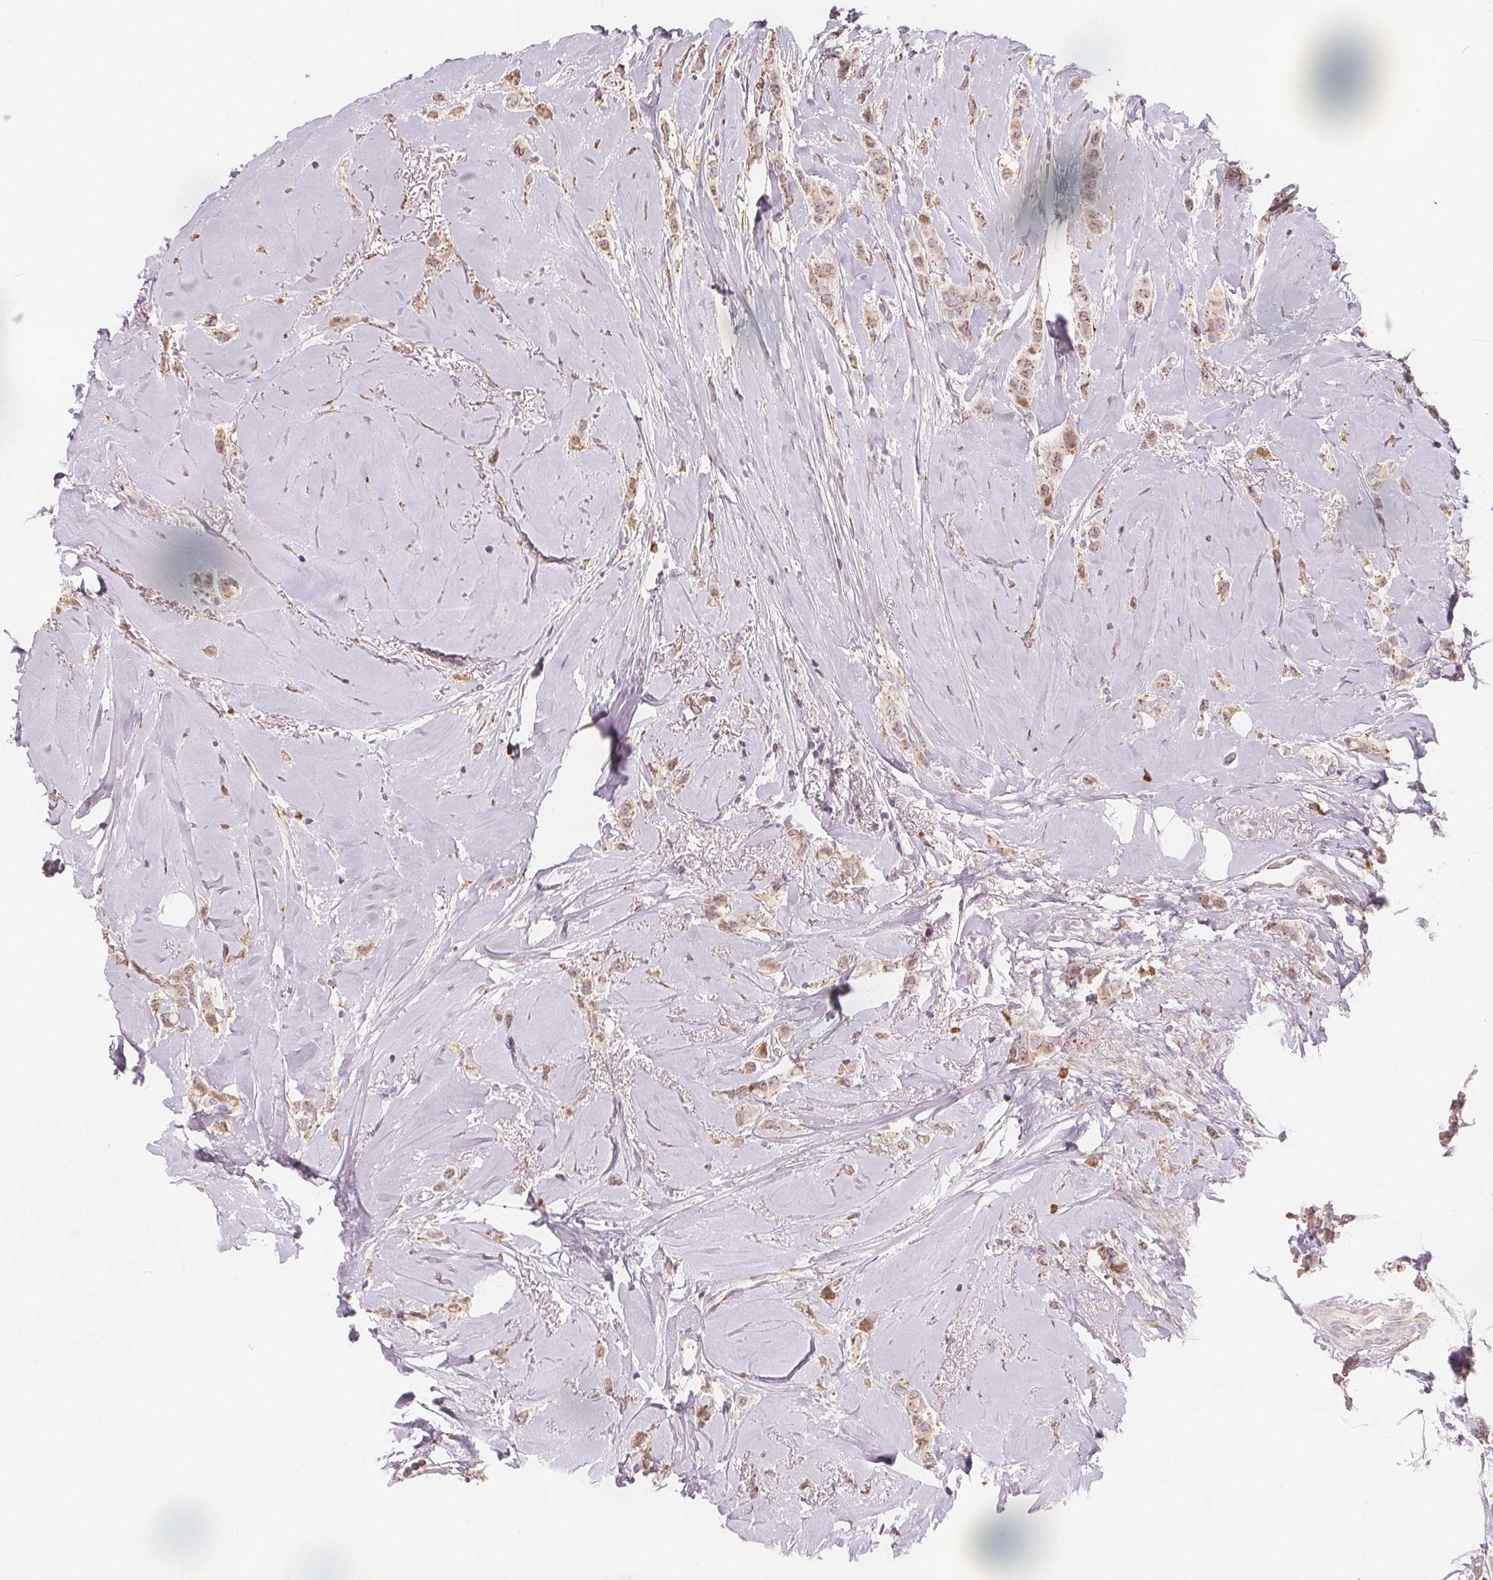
{"staining": {"intensity": "weak", "quantity": ">75%", "location": "cytoplasmic/membranous,nuclear"}, "tissue": "breast cancer", "cell_type": "Tumor cells", "image_type": "cancer", "snomed": [{"axis": "morphology", "description": "Lobular carcinoma"}, {"axis": "topography", "description": "Breast"}], "caption": "Lobular carcinoma (breast) tissue exhibits weak cytoplasmic/membranous and nuclear expression in approximately >75% of tumor cells, visualized by immunohistochemistry.", "gene": "TIPIN", "patient": {"sex": "female", "age": 66}}